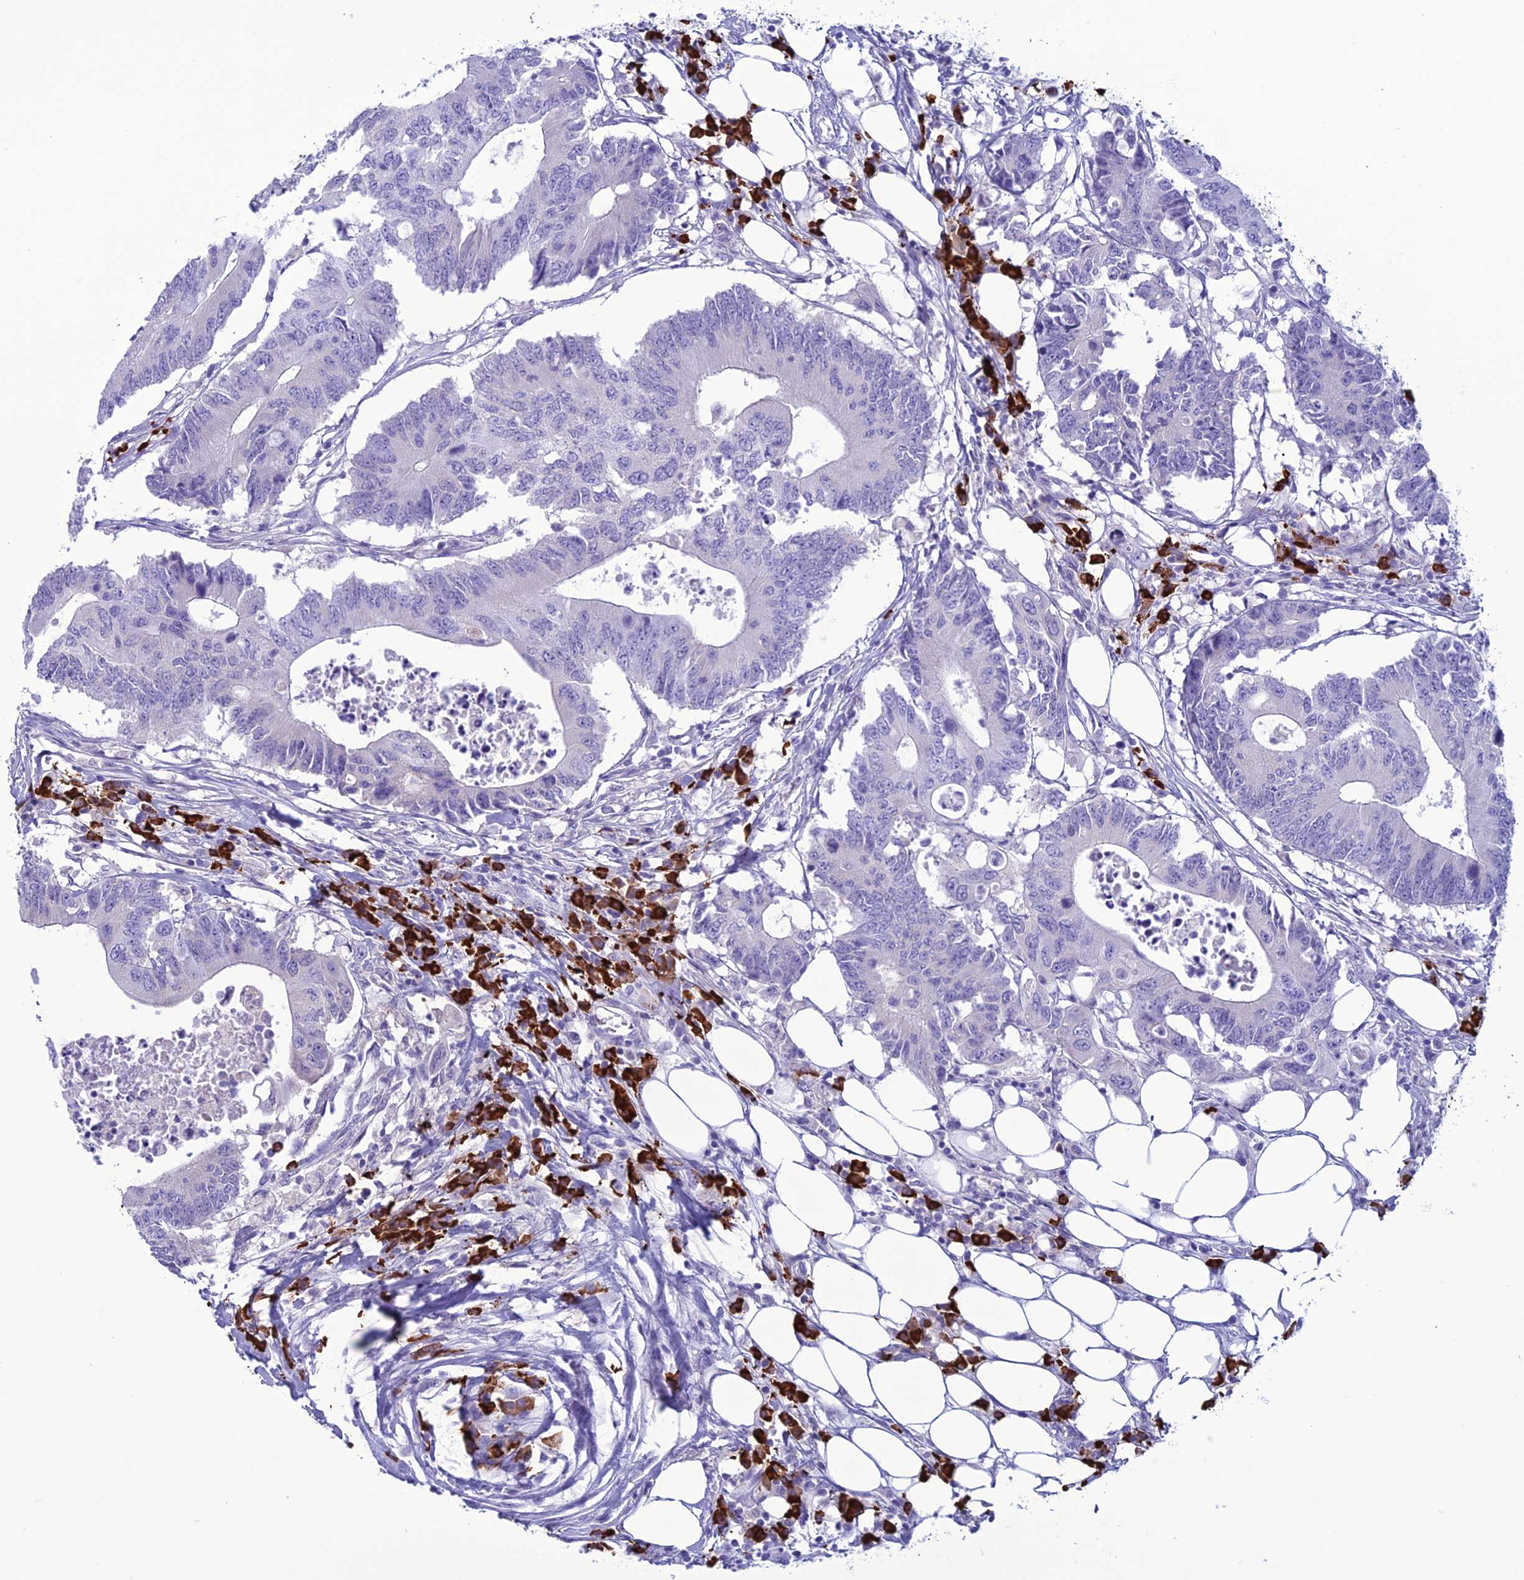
{"staining": {"intensity": "negative", "quantity": "none", "location": "none"}, "tissue": "colorectal cancer", "cell_type": "Tumor cells", "image_type": "cancer", "snomed": [{"axis": "morphology", "description": "Adenocarcinoma, NOS"}, {"axis": "topography", "description": "Colon"}], "caption": "Histopathology image shows no protein positivity in tumor cells of adenocarcinoma (colorectal) tissue.", "gene": "MZB1", "patient": {"sex": "male", "age": 71}}